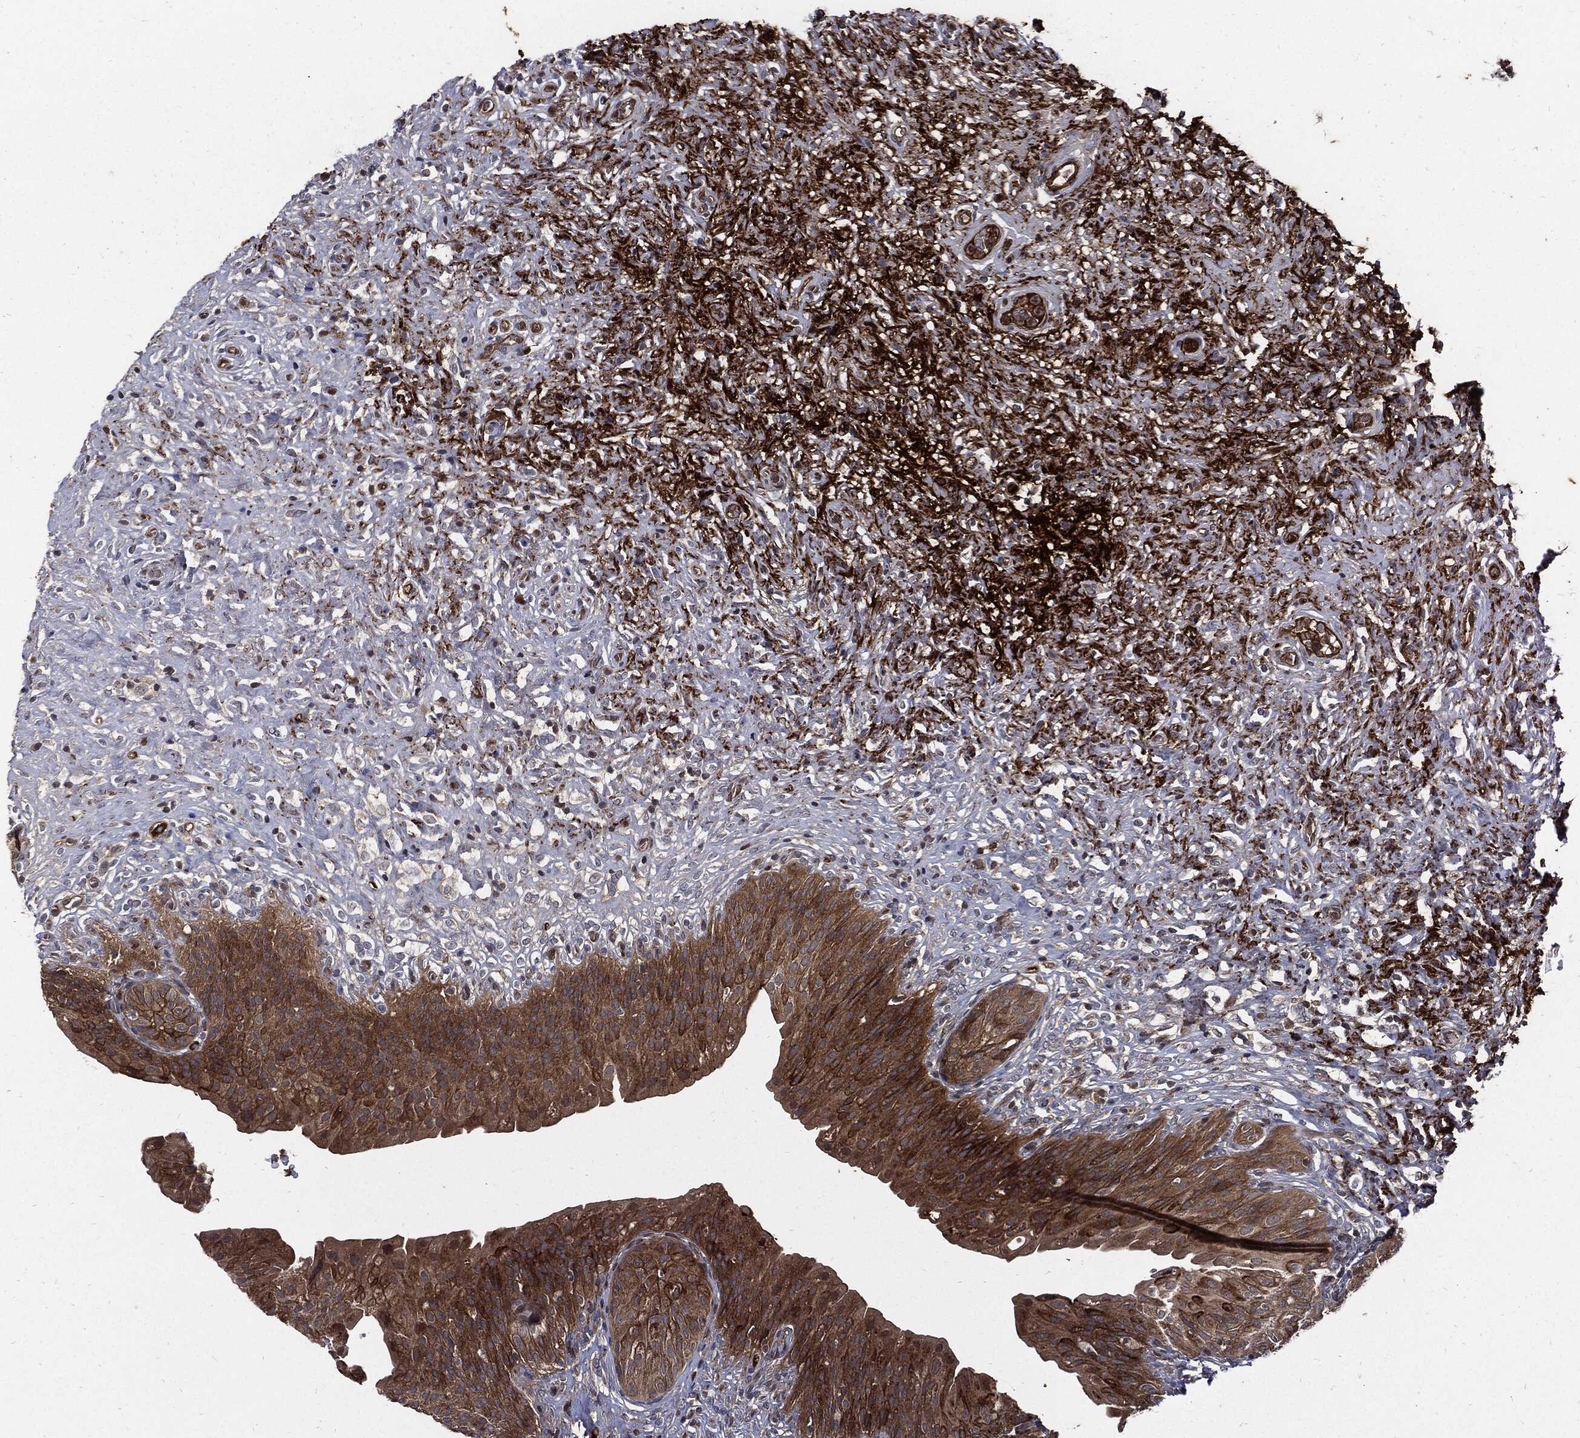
{"staining": {"intensity": "strong", "quantity": "25%-75%", "location": "cytoplasmic/membranous"}, "tissue": "urinary bladder", "cell_type": "Urothelial cells", "image_type": "normal", "snomed": [{"axis": "morphology", "description": "Normal tissue, NOS"}, {"axis": "topography", "description": "Urinary bladder"}], "caption": "Protein analysis of normal urinary bladder demonstrates strong cytoplasmic/membranous positivity in approximately 25%-75% of urothelial cells. (IHC, brightfield microscopy, high magnification).", "gene": "CLU", "patient": {"sex": "male", "age": 46}}